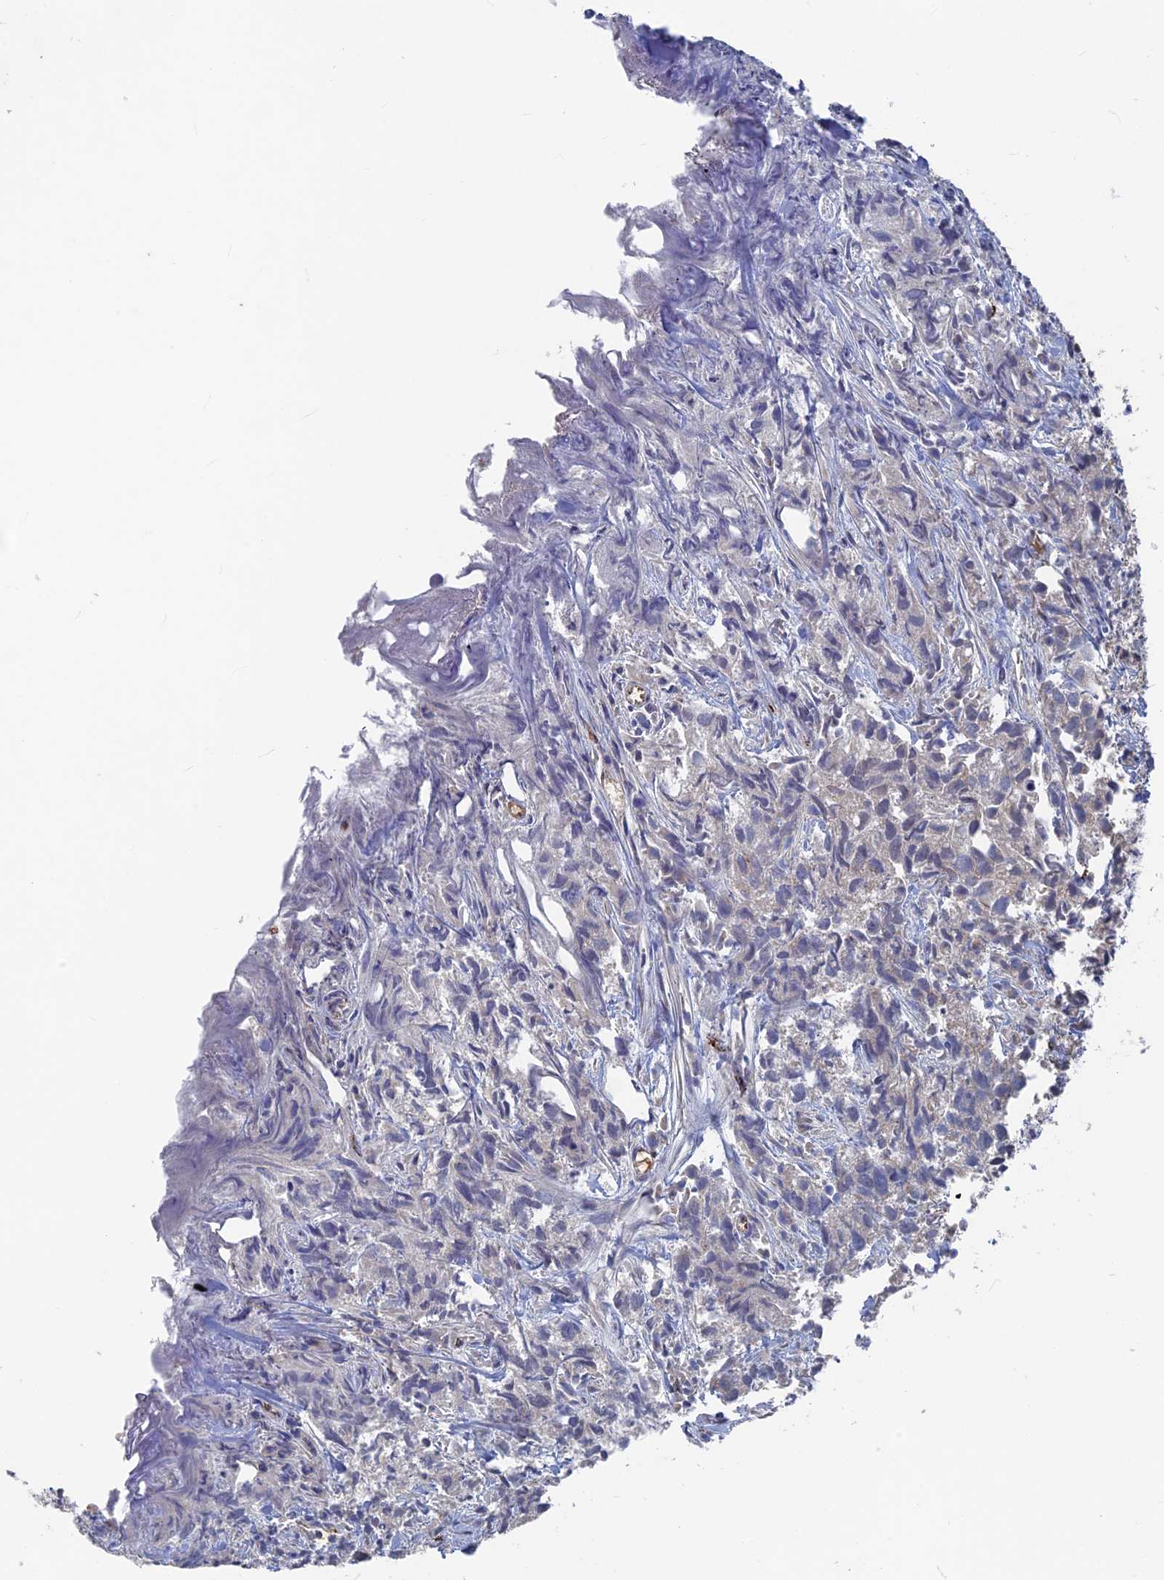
{"staining": {"intensity": "weak", "quantity": "<25%", "location": "cytoplasmic/membranous"}, "tissue": "urothelial cancer", "cell_type": "Tumor cells", "image_type": "cancer", "snomed": [{"axis": "morphology", "description": "Urothelial carcinoma, High grade"}, {"axis": "topography", "description": "Urinary bladder"}], "caption": "Immunohistochemistry histopathology image of neoplastic tissue: human high-grade urothelial carcinoma stained with DAB shows no significant protein positivity in tumor cells.", "gene": "SH3D21", "patient": {"sex": "female", "age": 75}}